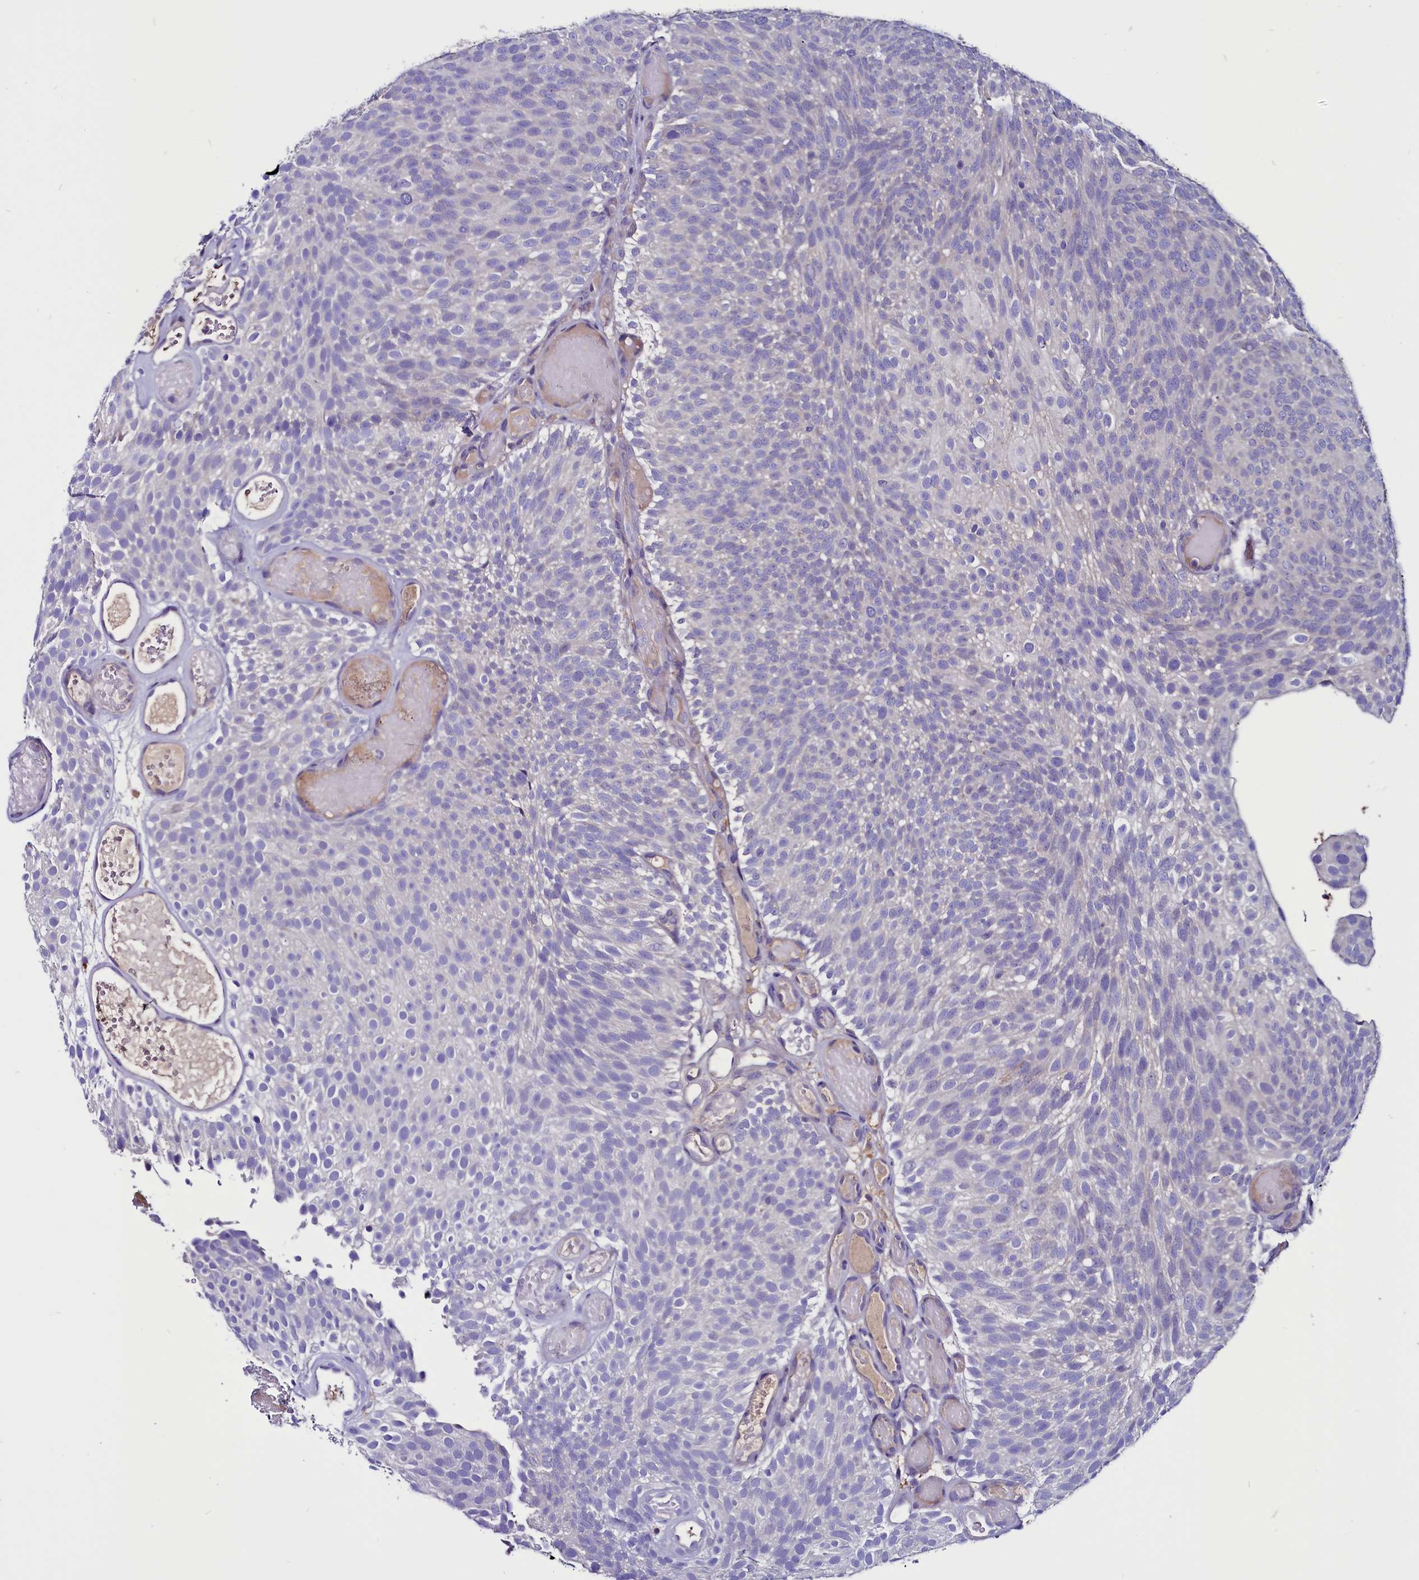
{"staining": {"intensity": "negative", "quantity": "none", "location": "none"}, "tissue": "urothelial cancer", "cell_type": "Tumor cells", "image_type": "cancer", "snomed": [{"axis": "morphology", "description": "Urothelial carcinoma, Low grade"}, {"axis": "topography", "description": "Urinary bladder"}], "caption": "Tumor cells show no significant protein positivity in urothelial carcinoma (low-grade).", "gene": "CCBE1", "patient": {"sex": "male", "age": 78}}